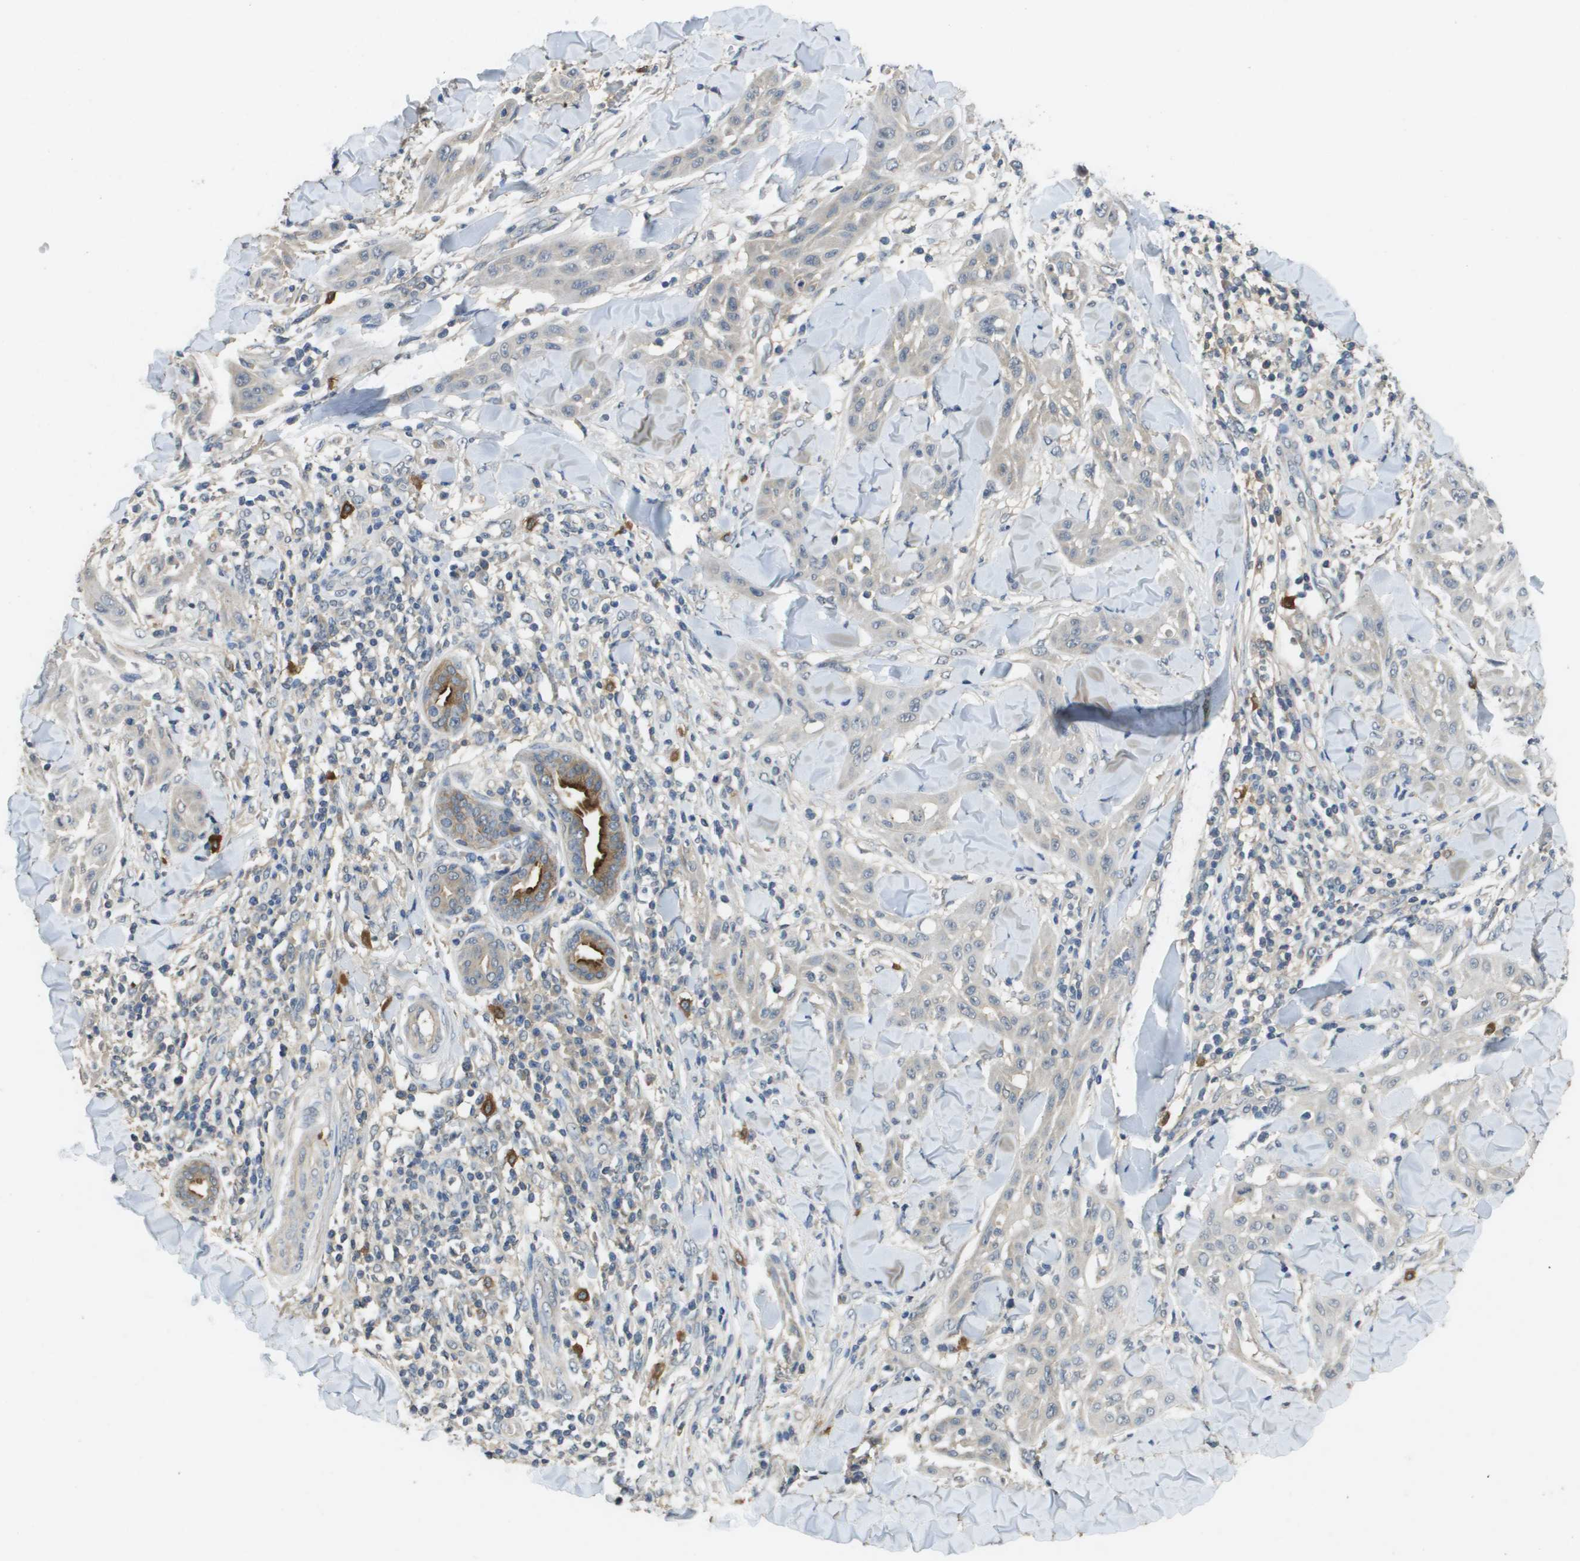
{"staining": {"intensity": "negative", "quantity": "none", "location": "none"}, "tissue": "skin cancer", "cell_type": "Tumor cells", "image_type": "cancer", "snomed": [{"axis": "morphology", "description": "Squamous cell carcinoma, NOS"}, {"axis": "topography", "description": "Skin"}], "caption": "Tumor cells are negative for brown protein staining in squamous cell carcinoma (skin).", "gene": "RAB27B", "patient": {"sex": "male", "age": 24}}